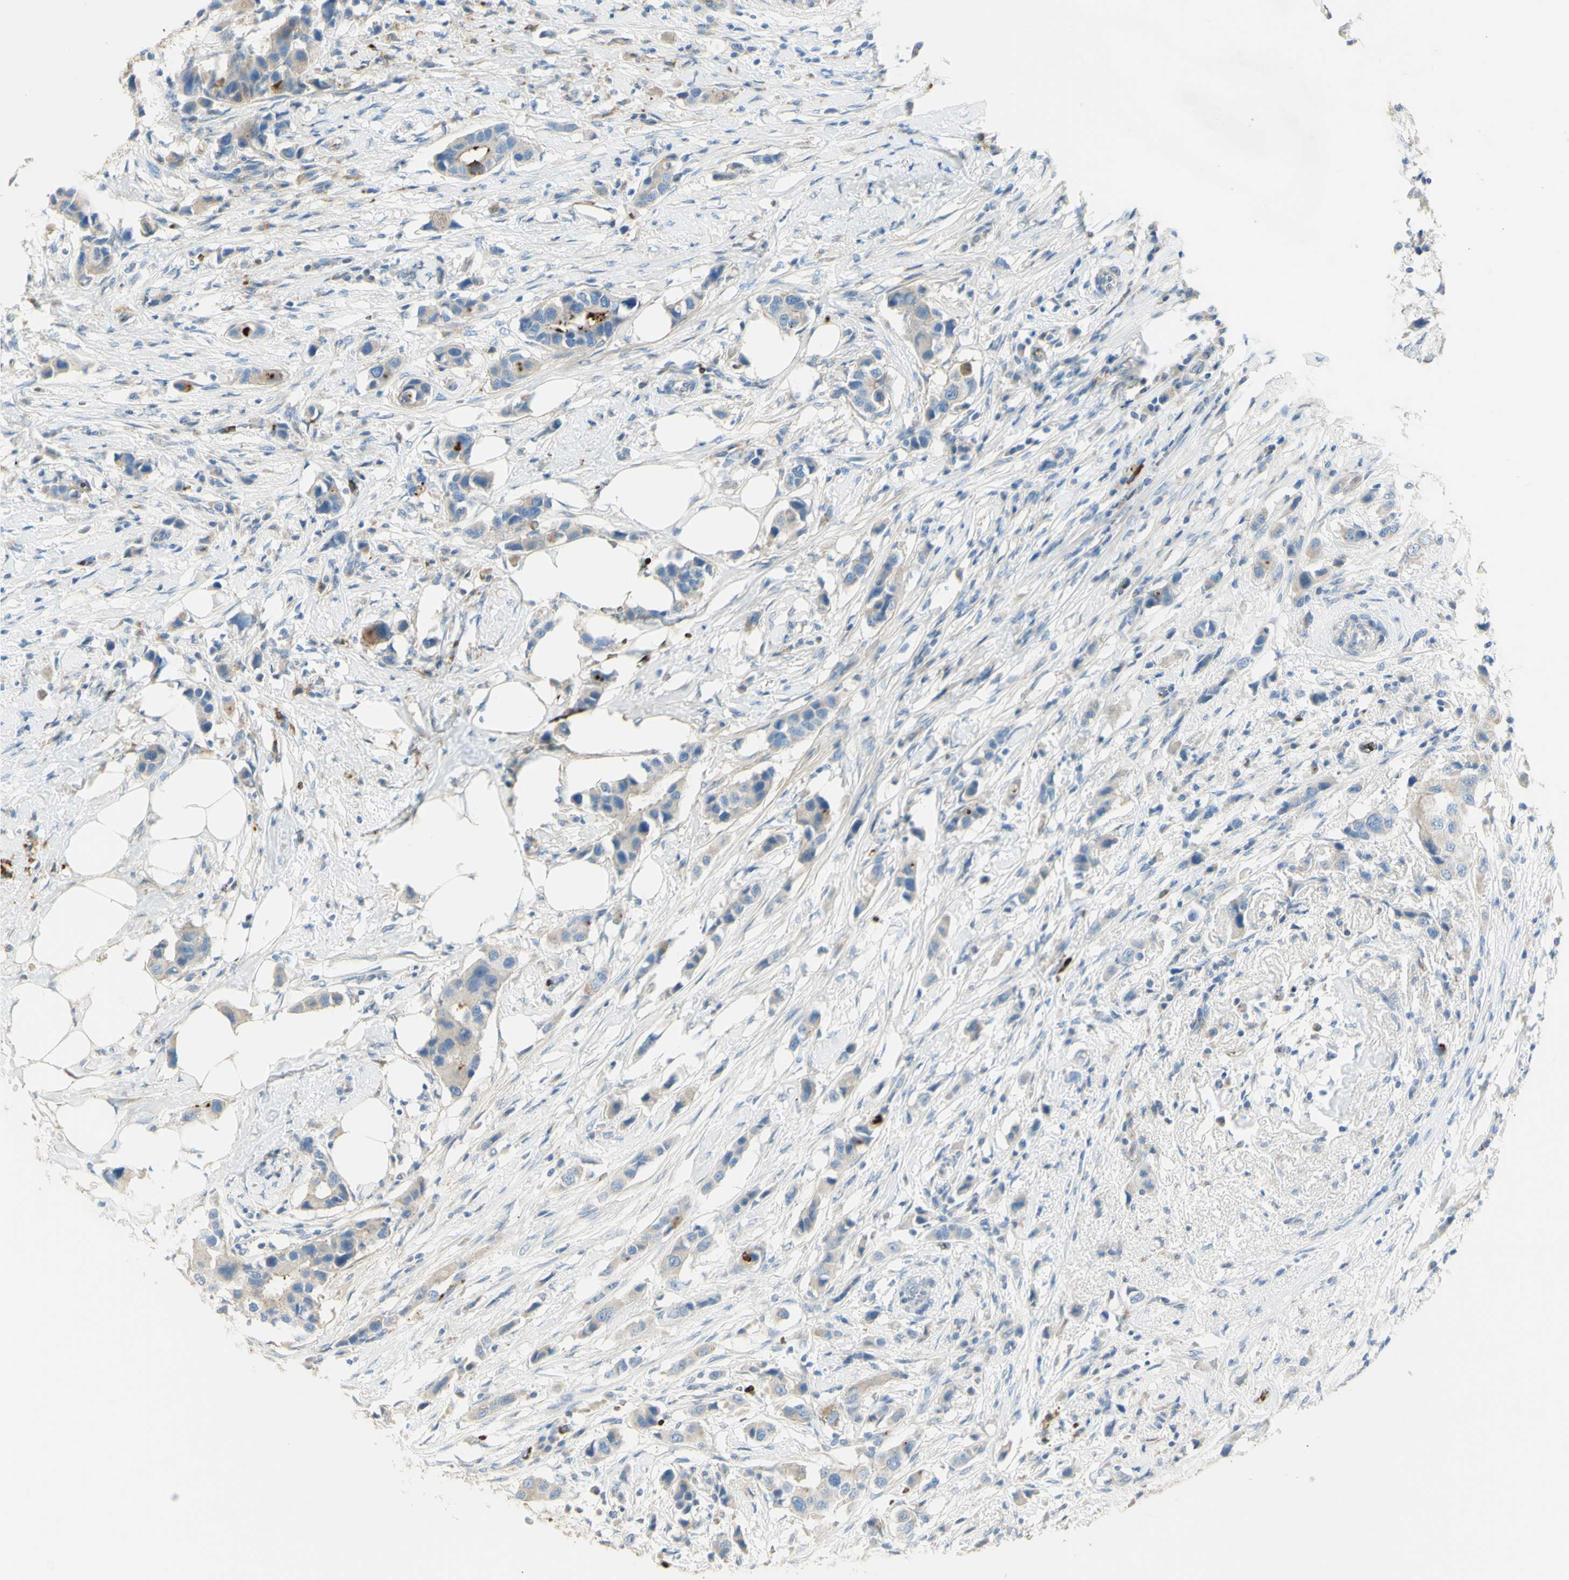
{"staining": {"intensity": "weak", "quantity": "25%-75%", "location": "cytoplasmic/membranous"}, "tissue": "breast cancer", "cell_type": "Tumor cells", "image_type": "cancer", "snomed": [{"axis": "morphology", "description": "Normal tissue, NOS"}, {"axis": "morphology", "description": "Duct carcinoma"}, {"axis": "topography", "description": "Breast"}], "caption": "Breast cancer stained for a protein (brown) displays weak cytoplasmic/membranous positive expression in approximately 25%-75% of tumor cells.", "gene": "GAN", "patient": {"sex": "female", "age": 50}}